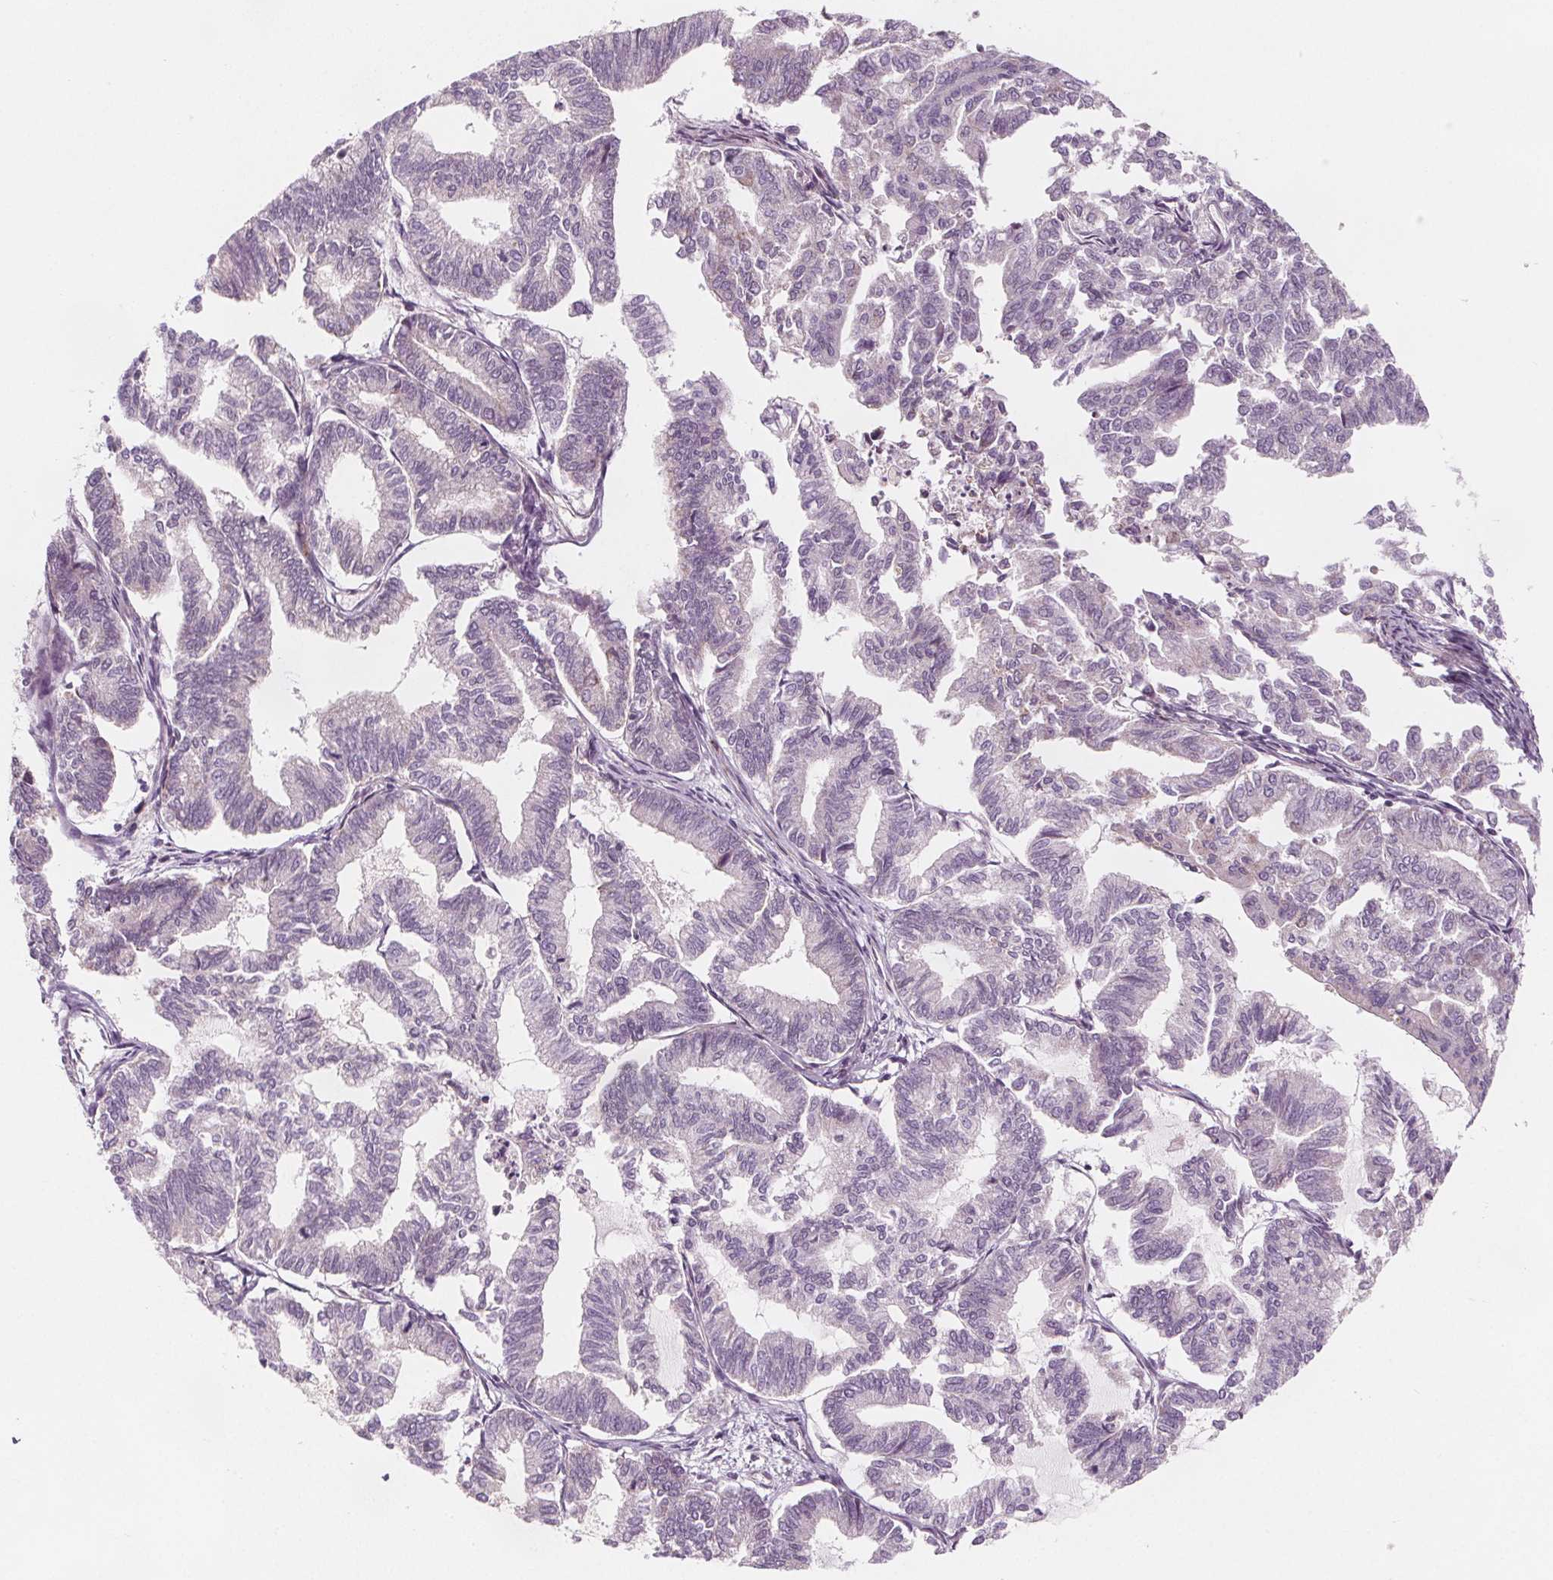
{"staining": {"intensity": "negative", "quantity": "none", "location": "none"}, "tissue": "endometrial cancer", "cell_type": "Tumor cells", "image_type": "cancer", "snomed": [{"axis": "morphology", "description": "Adenocarcinoma, NOS"}, {"axis": "topography", "description": "Endometrium"}], "caption": "There is no significant positivity in tumor cells of endometrial adenocarcinoma.", "gene": "ADAM33", "patient": {"sex": "female", "age": 79}}